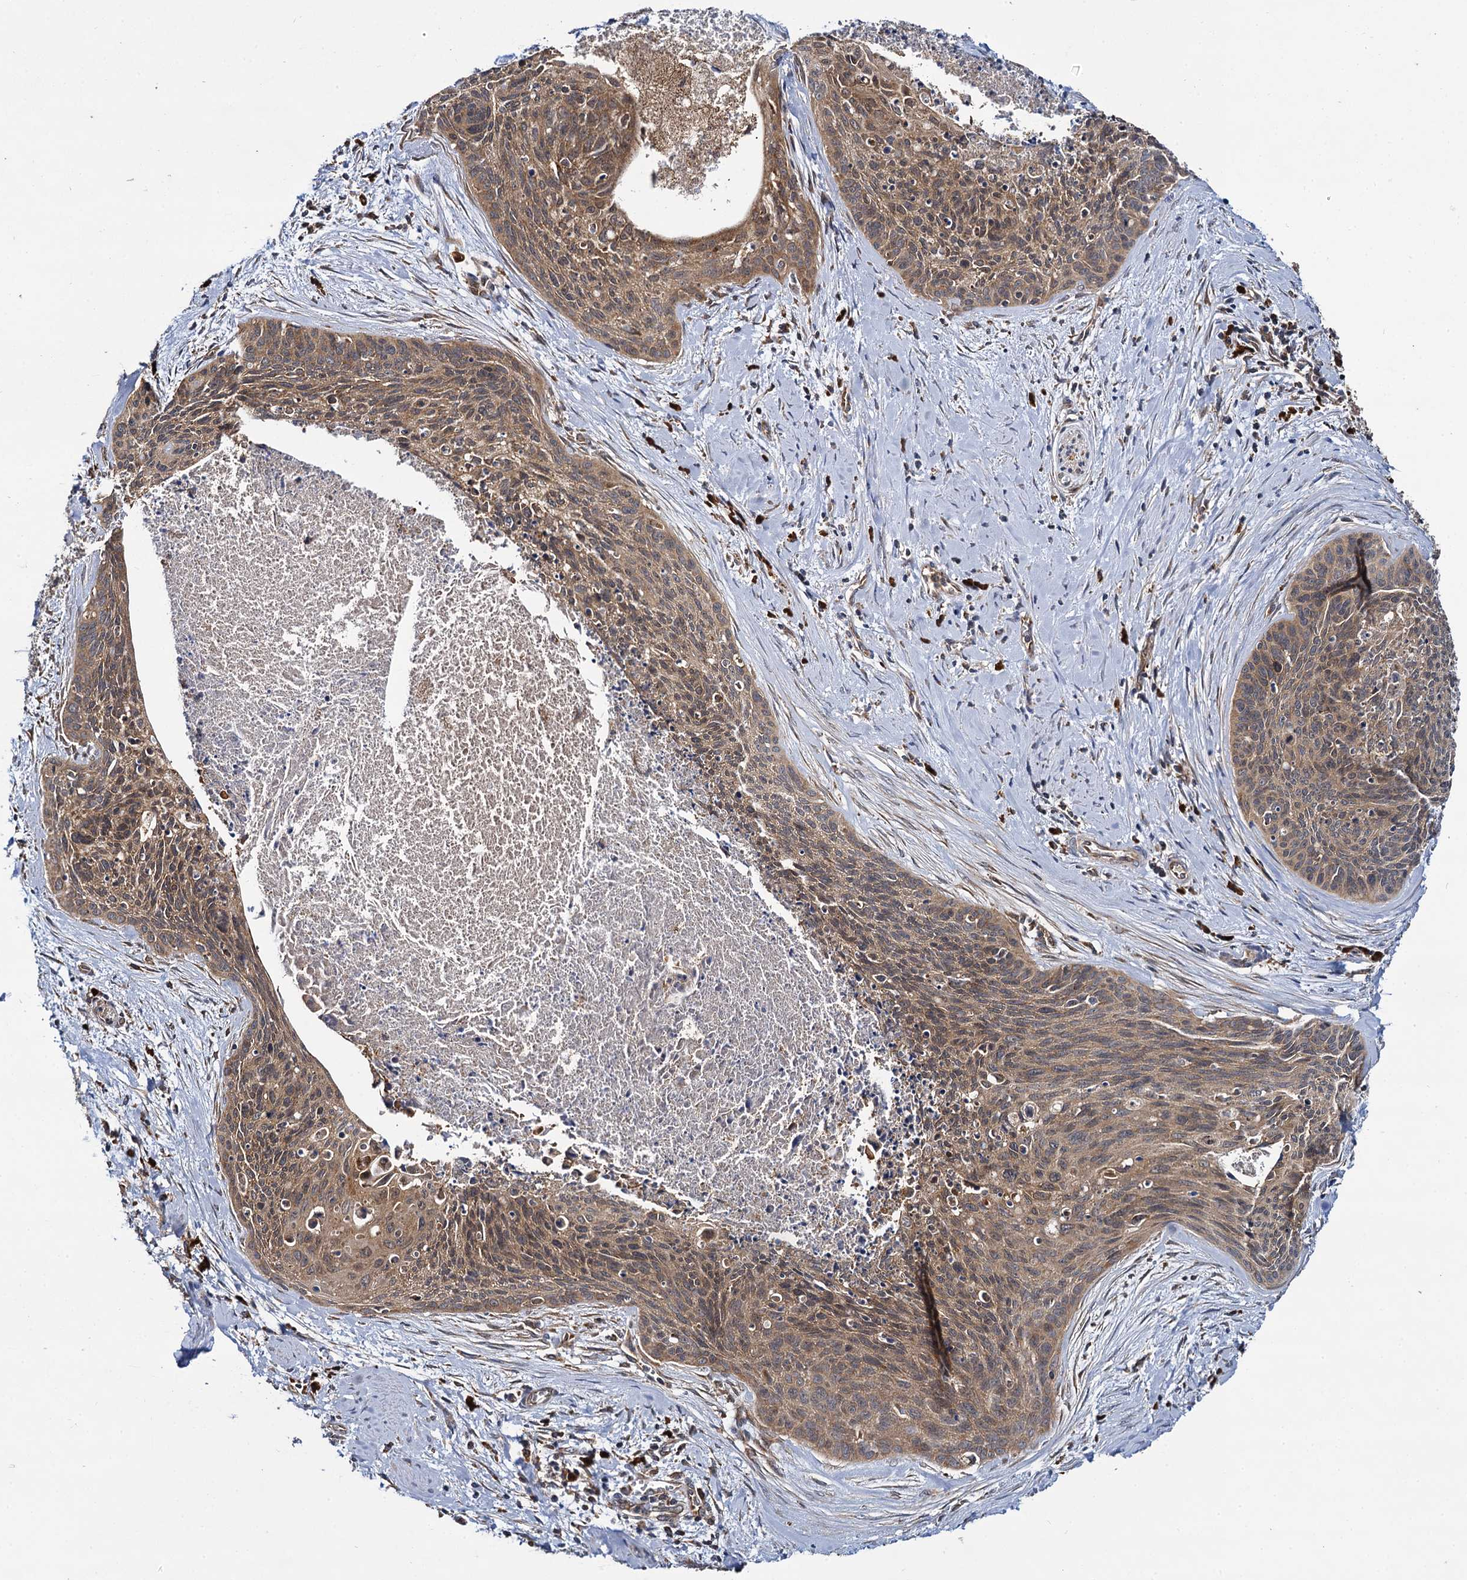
{"staining": {"intensity": "moderate", "quantity": ">75%", "location": "cytoplasmic/membranous"}, "tissue": "cervical cancer", "cell_type": "Tumor cells", "image_type": "cancer", "snomed": [{"axis": "morphology", "description": "Squamous cell carcinoma, NOS"}, {"axis": "topography", "description": "Cervix"}], "caption": "Immunohistochemical staining of human squamous cell carcinoma (cervical) demonstrates moderate cytoplasmic/membranous protein expression in approximately >75% of tumor cells.", "gene": "UFM1", "patient": {"sex": "female", "age": 55}}